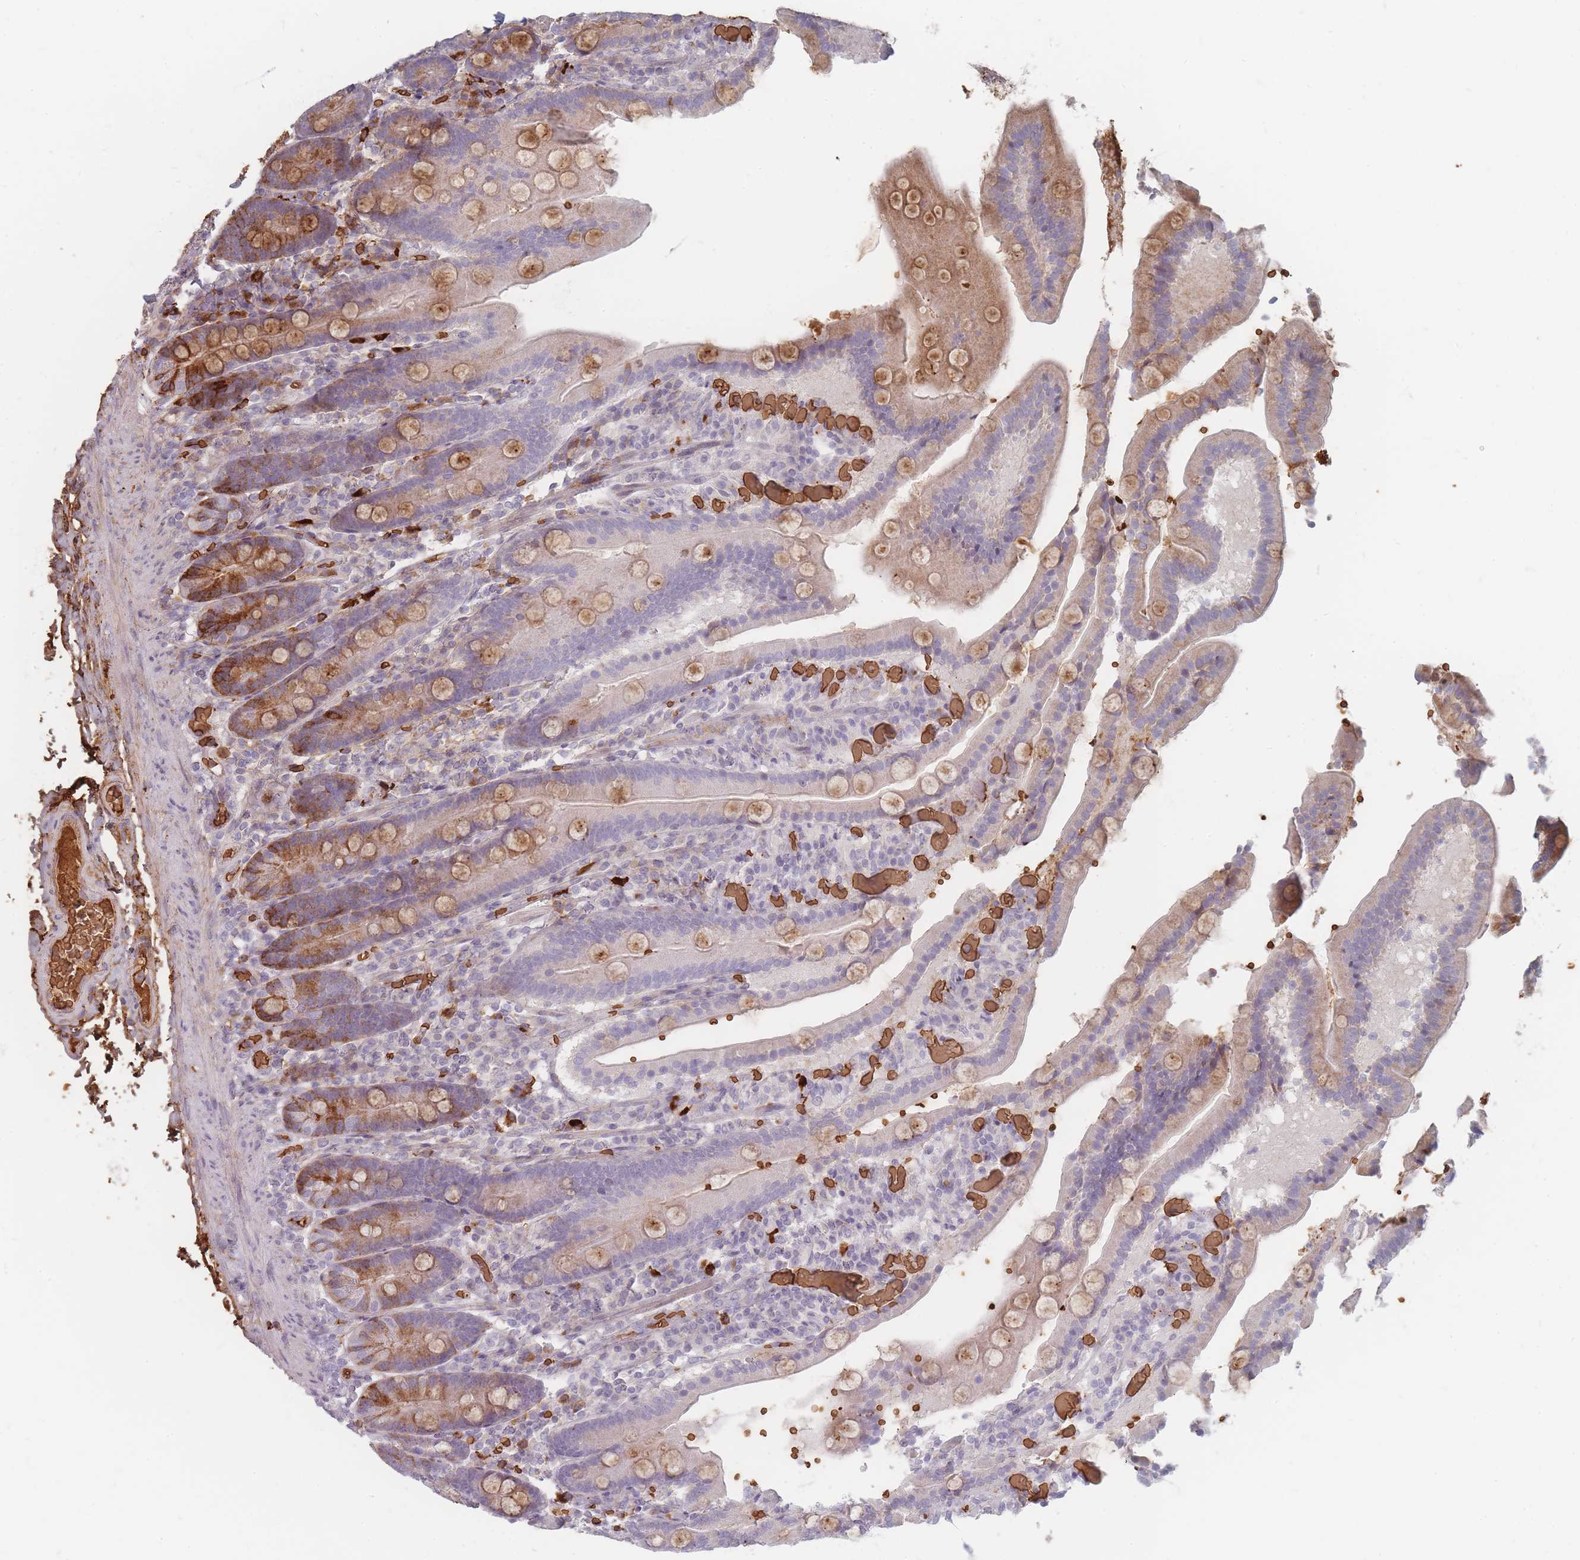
{"staining": {"intensity": "moderate", "quantity": "<25%", "location": "cytoplasmic/membranous"}, "tissue": "duodenum", "cell_type": "Glandular cells", "image_type": "normal", "snomed": [{"axis": "morphology", "description": "Normal tissue, NOS"}, {"axis": "topography", "description": "Duodenum"}], "caption": "High-magnification brightfield microscopy of benign duodenum stained with DAB (brown) and counterstained with hematoxylin (blue). glandular cells exhibit moderate cytoplasmic/membranous expression is present in approximately<25% of cells.", "gene": "SLC2A6", "patient": {"sex": "female", "age": 62}}